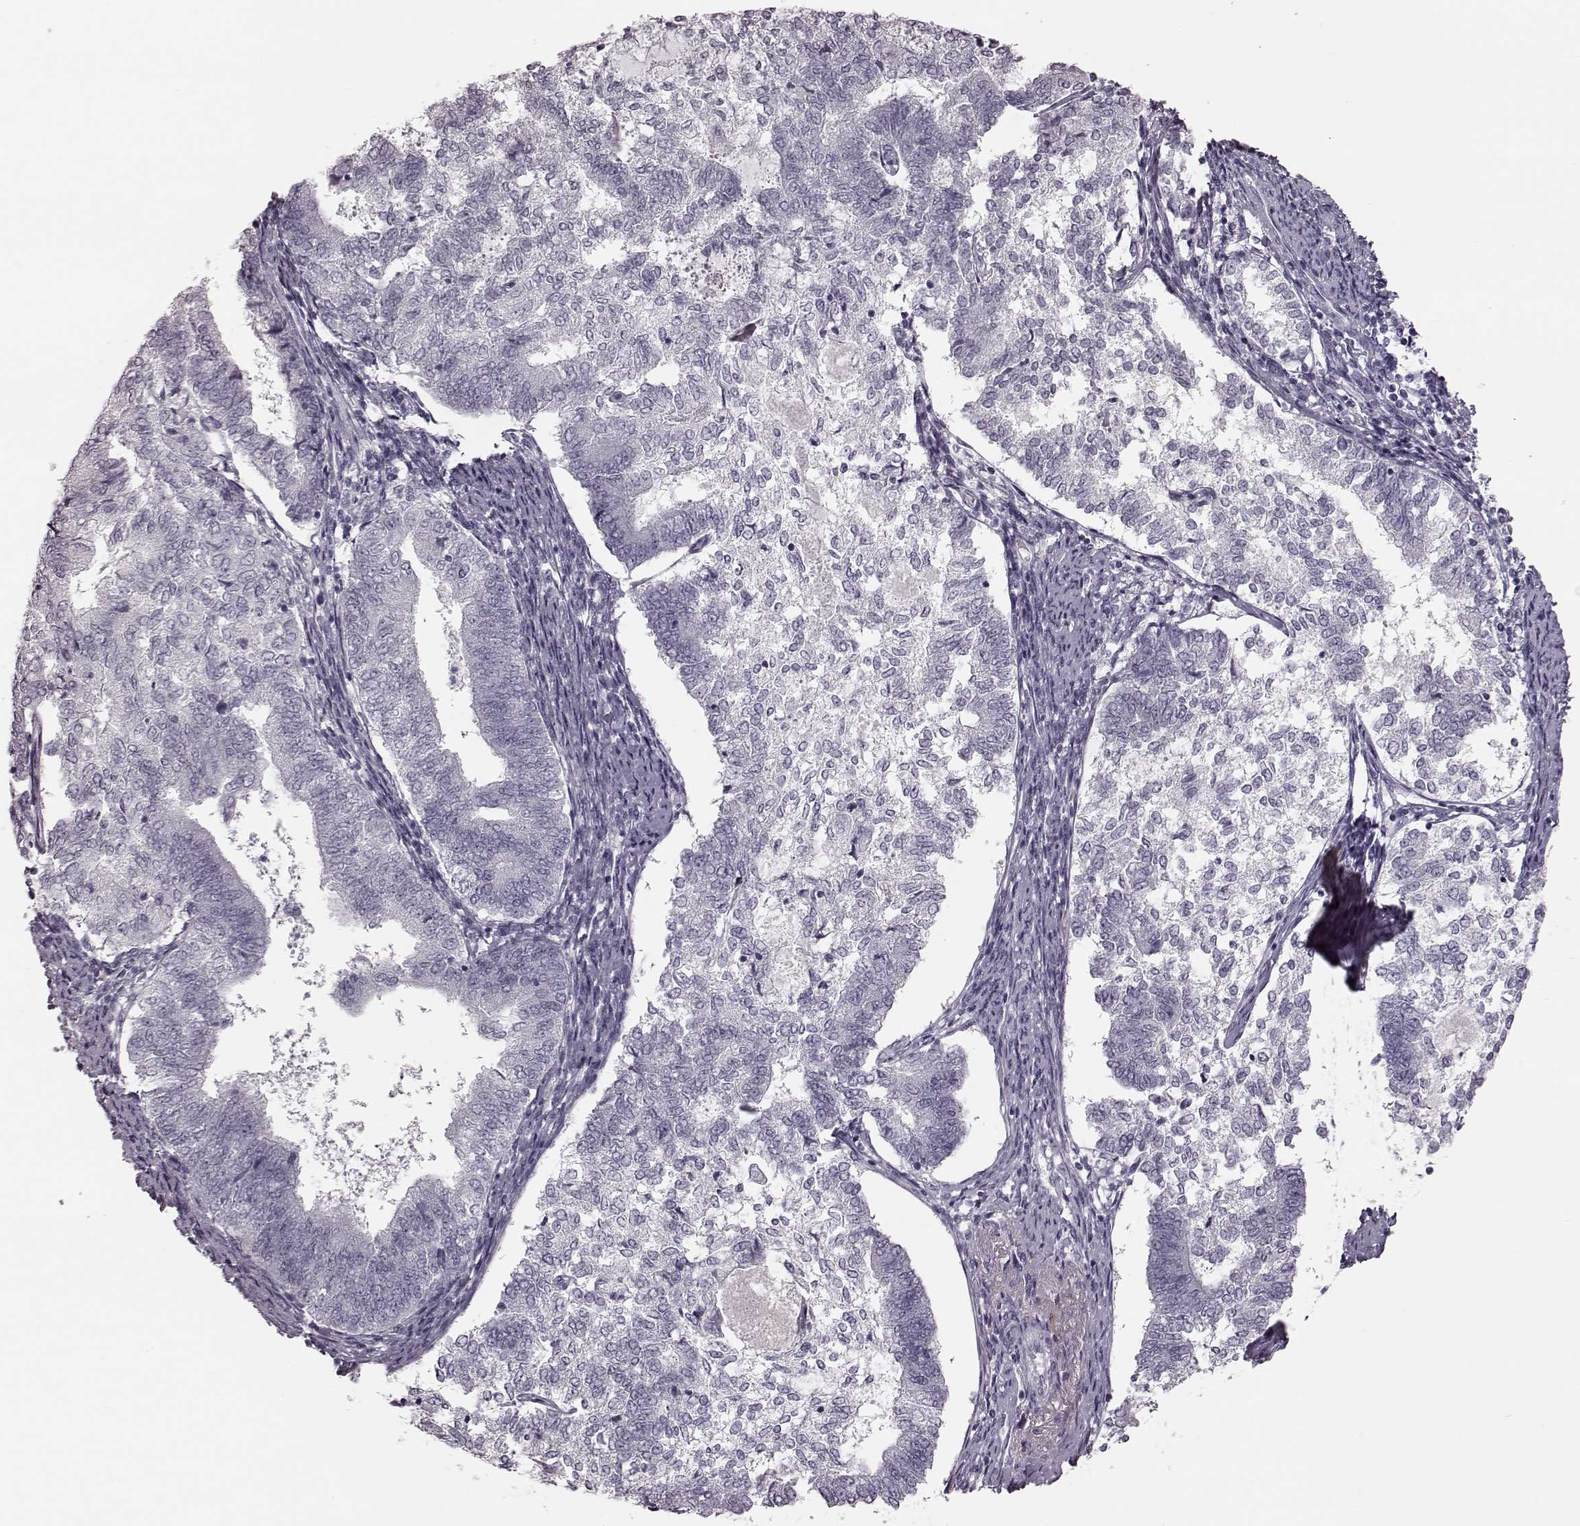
{"staining": {"intensity": "negative", "quantity": "none", "location": "none"}, "tissue": "endometrial cancer", "cell_type": "Tumor cells", "image_type": "cancer", "snomed": [{"axis": "morphology", "description": "Adenocarcinoma, NOS"}, {"axis": "topography", "description": "Endometrium"}], "caption": "Endometrial cancer was stained to show a protein in brown. There is no significant staining in tumor cells.", "gene": "ZNF433", "patient": {"sex": "female", "age": 65}}